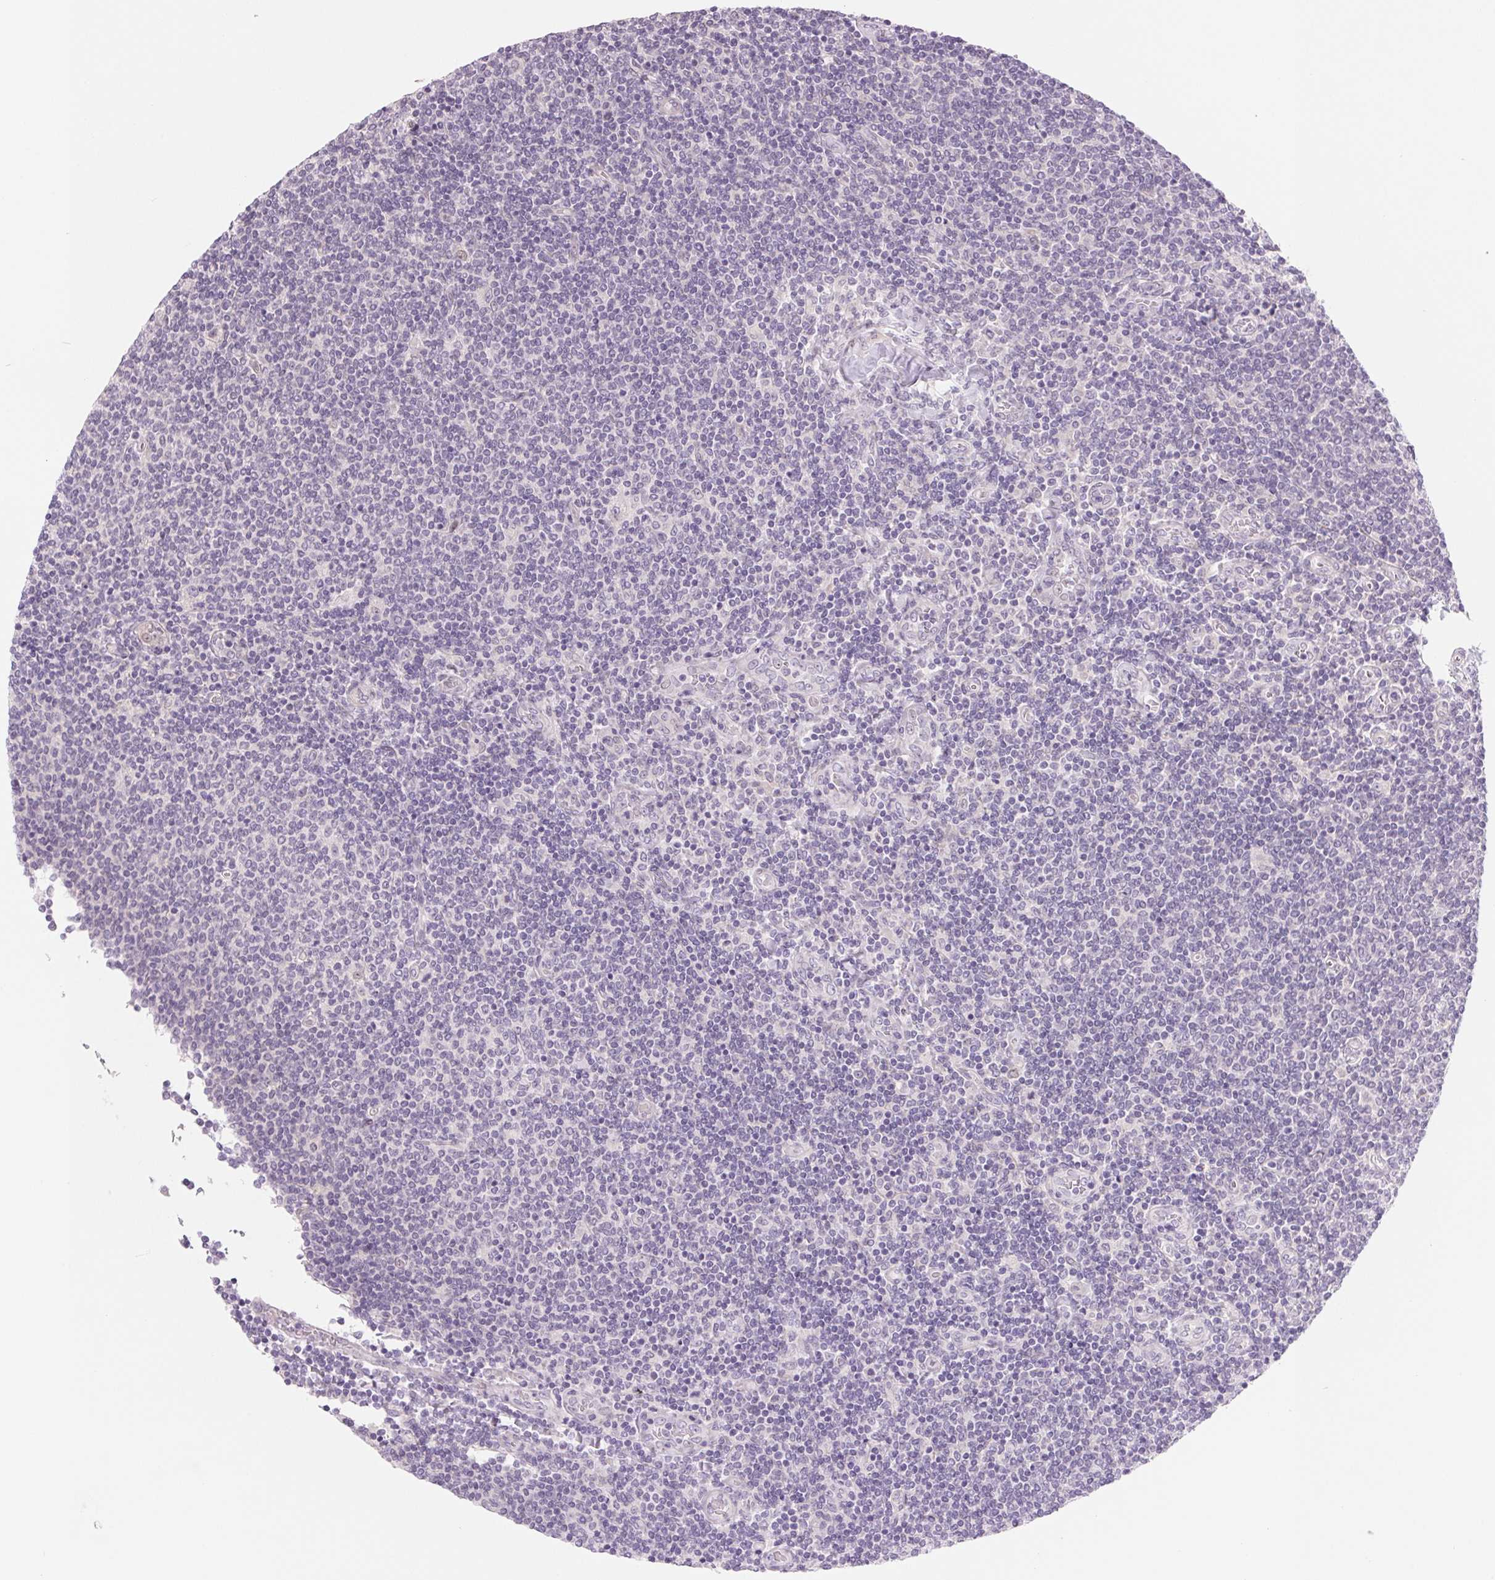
{"staining": {"intensity": "negative", "quantity": "none", "location": "none"}, "tissue": "lymphoma", "cell_type": "Tumor cells", "image_type": "cancer", "snomed": [{"axis": "morphology", "description": "Malignant lymphoma, non-Hodgkin's type, Low grade"}, {"axis": "topography", "description": "Lymph node"}], "caption": "Tumor cells are negative for brown protein staining in low-grade malignant lymphoma, non-Hodgkin's type.", "gene": "CCDC168", "patient": {"sex": "male", "age": 52}}